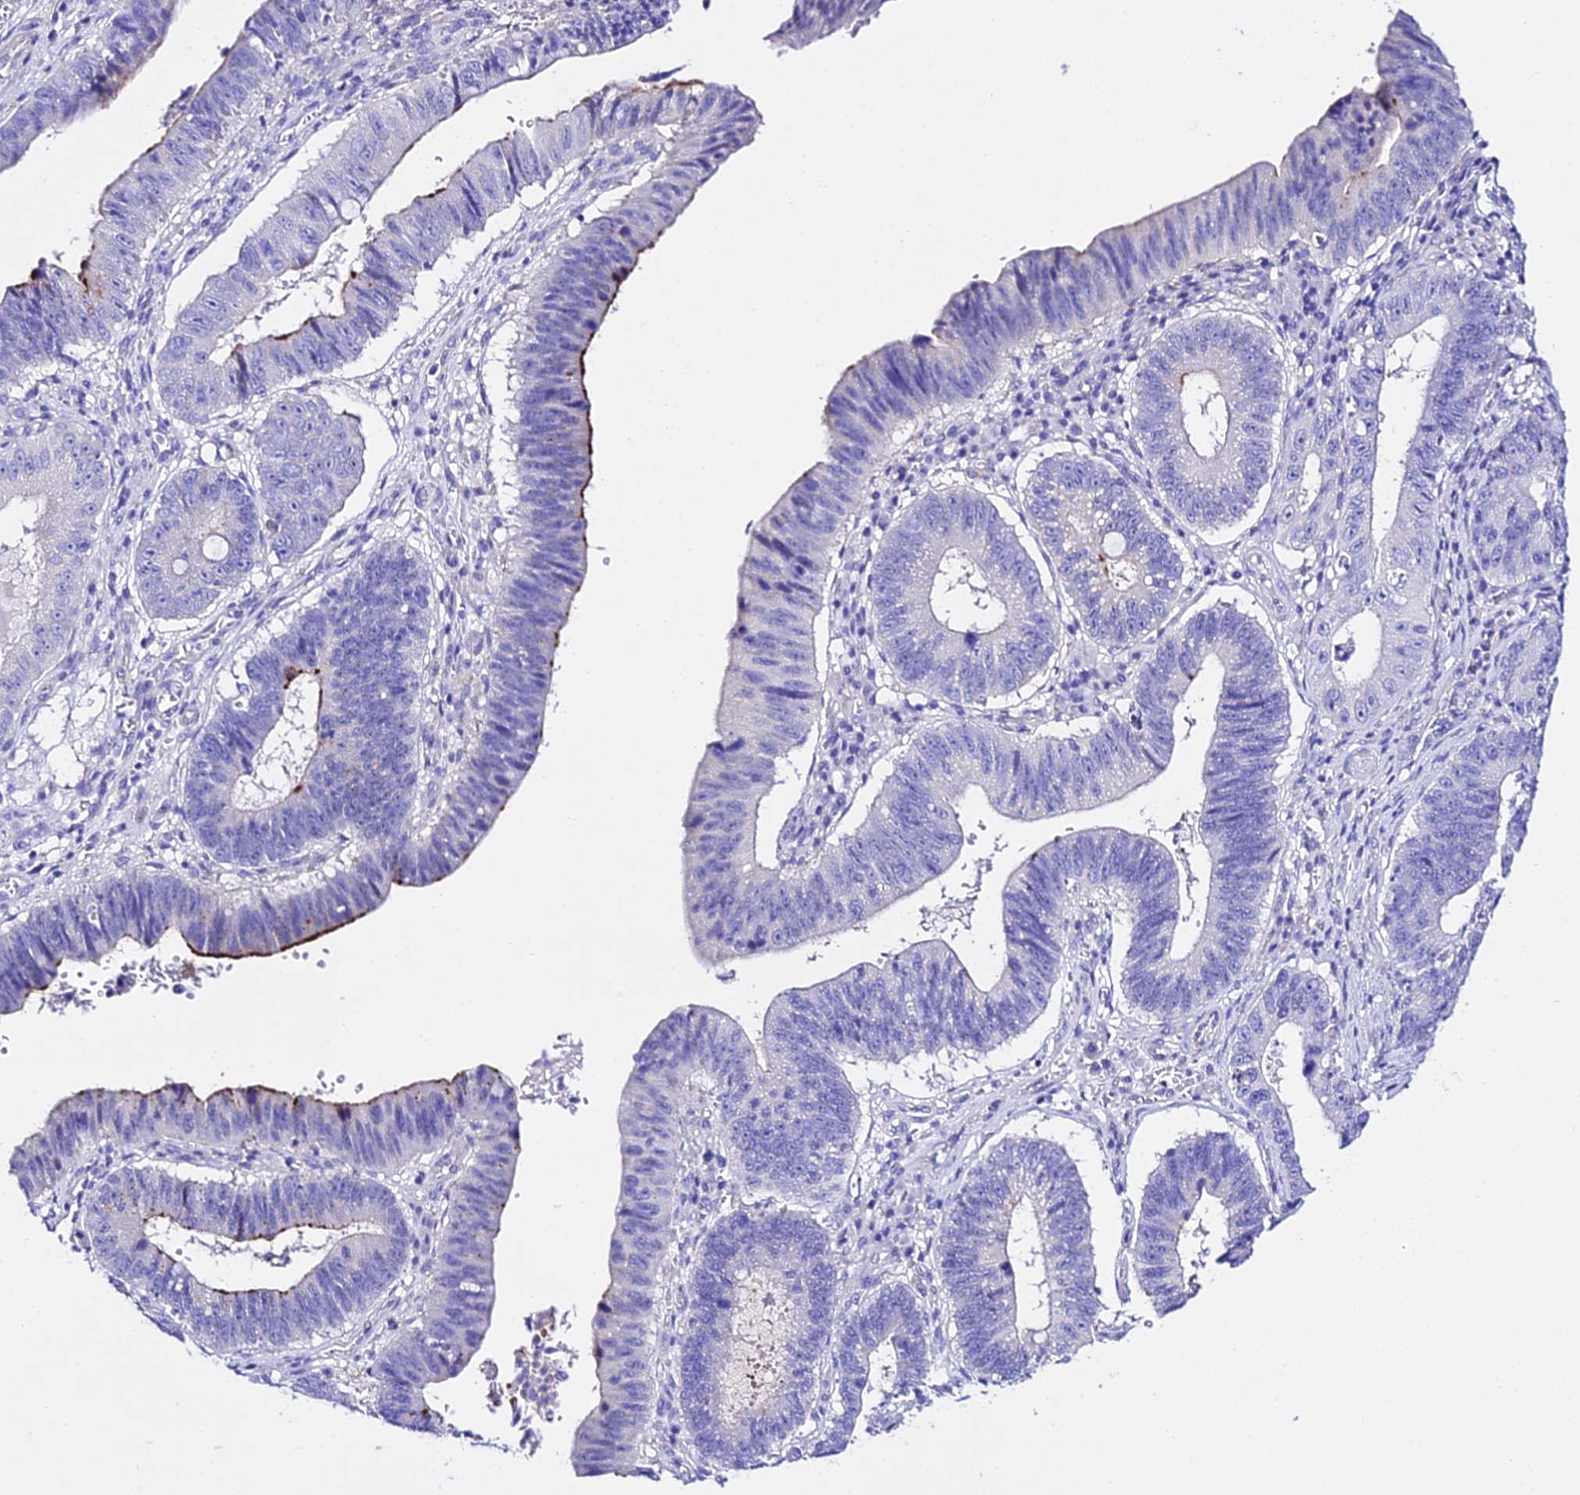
{"staining": {"intensity": "moderate", "quantity": "<25%", "location": "cytoplasmic/membranous"}, "tissue": "stomach cancer", "cell_type": "Tumor cells", "image_type": "cancer", "snomed": [{"axis": "morphology", "description": "Adenocarcinoma, NOS"}, {"axis": "topography", "description": "Stomach"}], "caption": "Approximately <25% of tumor cells in human adenocarcinoma (stomach) demonstrate moderate cytoplasmic/membranous protein expression as visualized by brown immunohistochemical staining.", "gene": "TMEM117", "patient": {"sex": "male", "age": 59}}